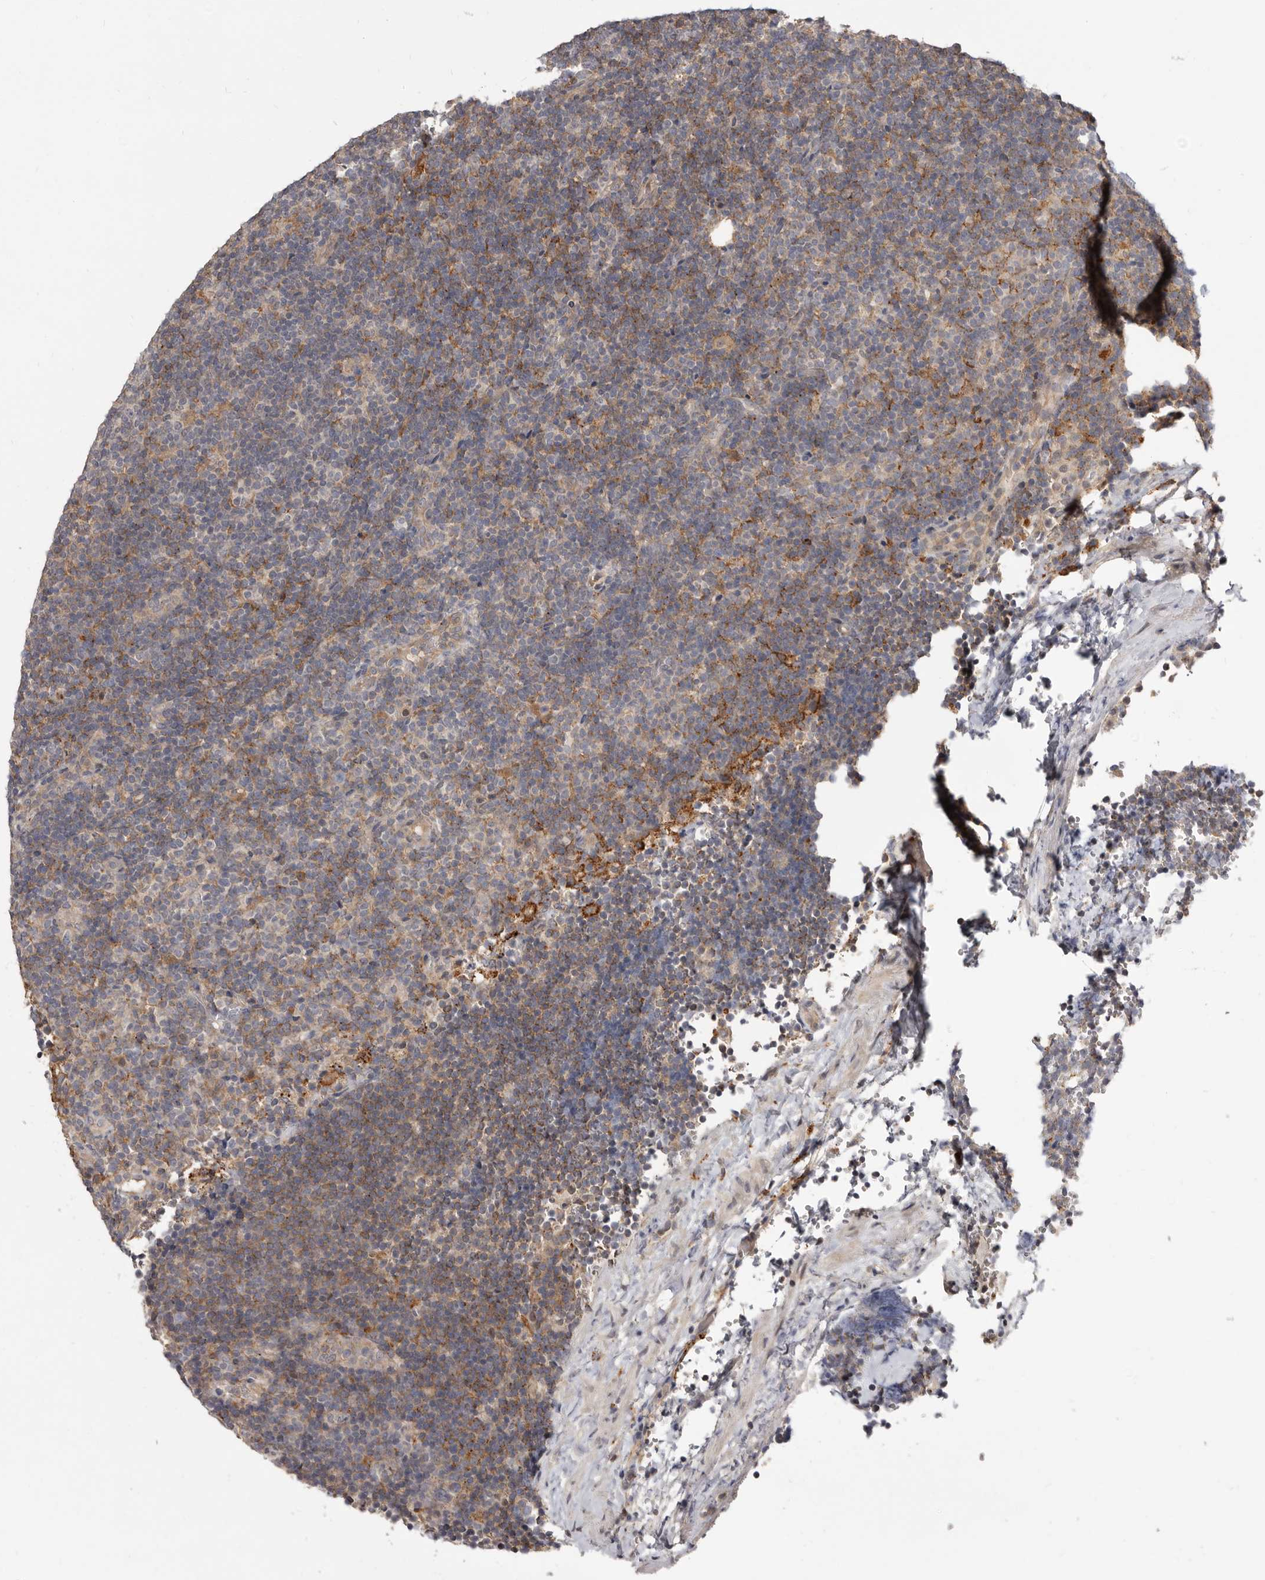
{"staining": {"intensity": "negative", "quantity": "none", "location": "none"}, "tissue": "lymphoma", "cell_type": "Tumor cells", "image_type": "cancer", "snomed": [{"axis": "morphology", "description": "Hodgkin's disease, NOS"}, {"axis": "topography", "description": "Lymph node"}], "caption": "Tumor cells are negative for brown protein staining in Hodgkin's disease.", "gene": "INAVA", "patient": {"sex": "female", "age": 57}}